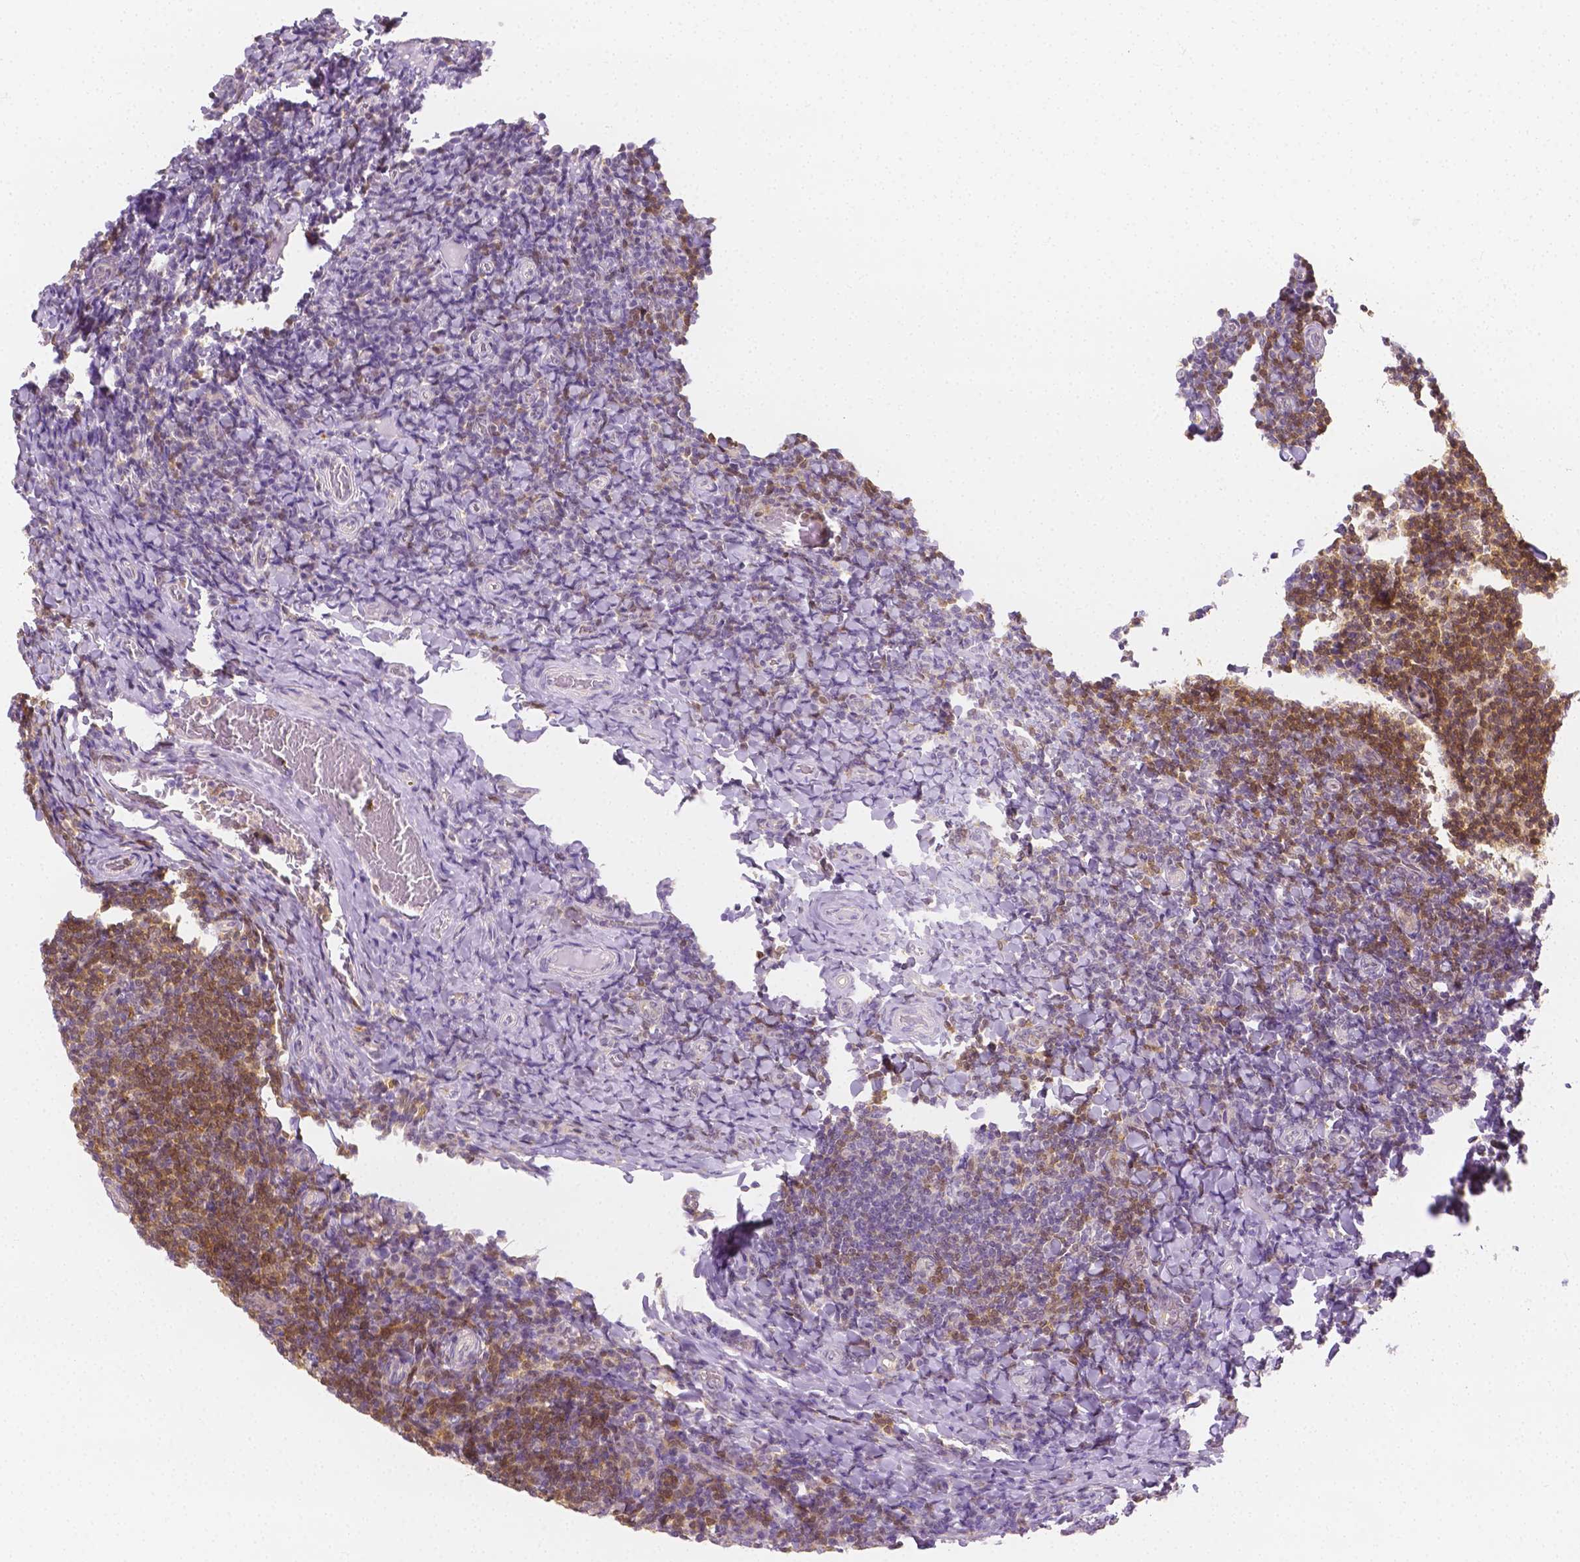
{"staining": {"intensity": "negative", "quantity": "none", "location": "none"}, "tissue": "tonsil", "cell_type": "Germinal center cells", "image_type": "normal", "snomed": [{"axis": "morphology", "description": "Normal tissue, NOS"}, {"axis": "topography", "description": "Tonsil"}], "caption": "A high-resolution photomicrograph shows immunohistochemistry staining of normal tonsil, which reveals no significant expression in germinal center cells.", "gene": "SGTB", "patient": {"sex": "female", "age": 10}}